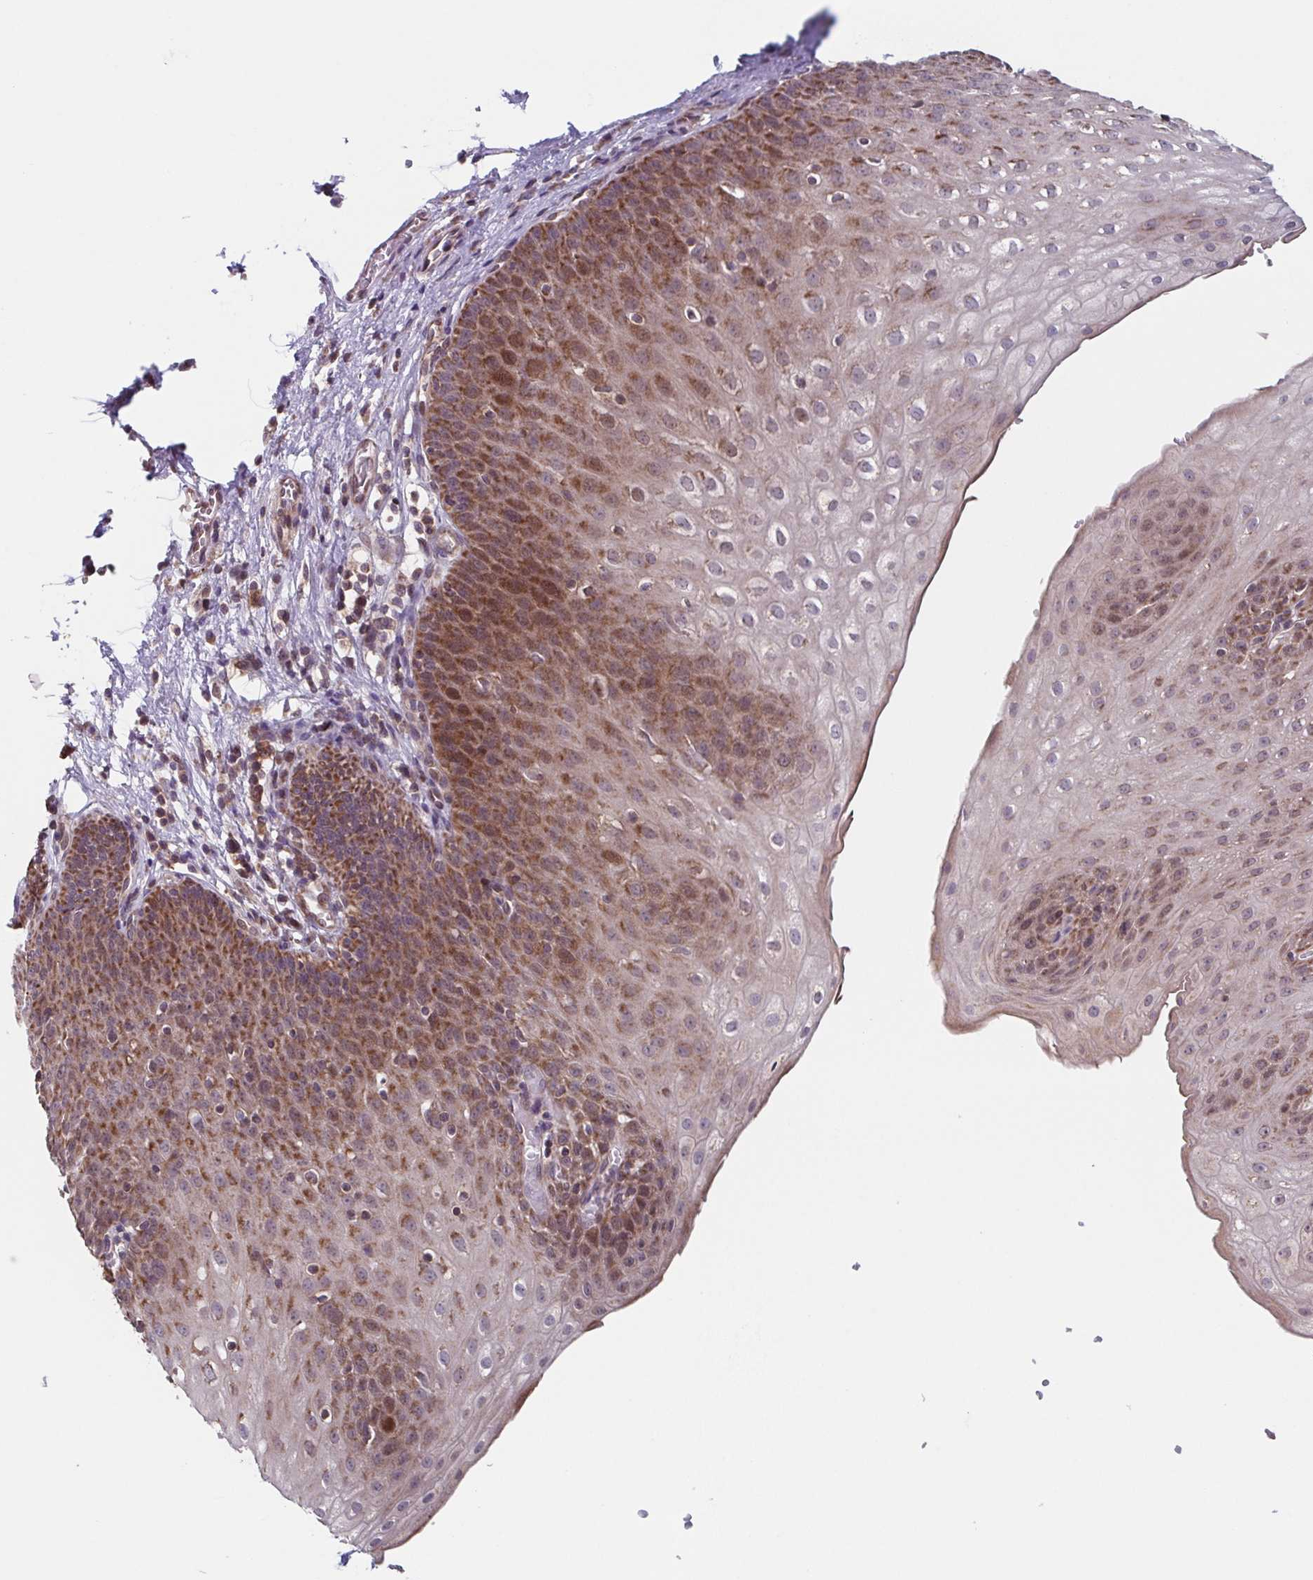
{"staining": {"intensity": "strong", "quantity": "25%-75%", "location": "cytoplasmic/membranous"}, "tissue": "esophagus", "cell_type": "Squamous epithelial cells", "image_type": "normal", "snomed": [{"axis": "morphology", "description": "Normal tissue, NOS"}, {"axis": "topography", "description": "Esophagus"}], "caption": "The immunohistochemical stain highlights strong cytoplasmic/membranous staining in squamous epithelial cells of normal esophagus. Immunohistochemistry stains the protein of interest in brown and the nuclei are stained blue.", "gene": "TTC19", "patient": {"sex": "male", "age": 71}}